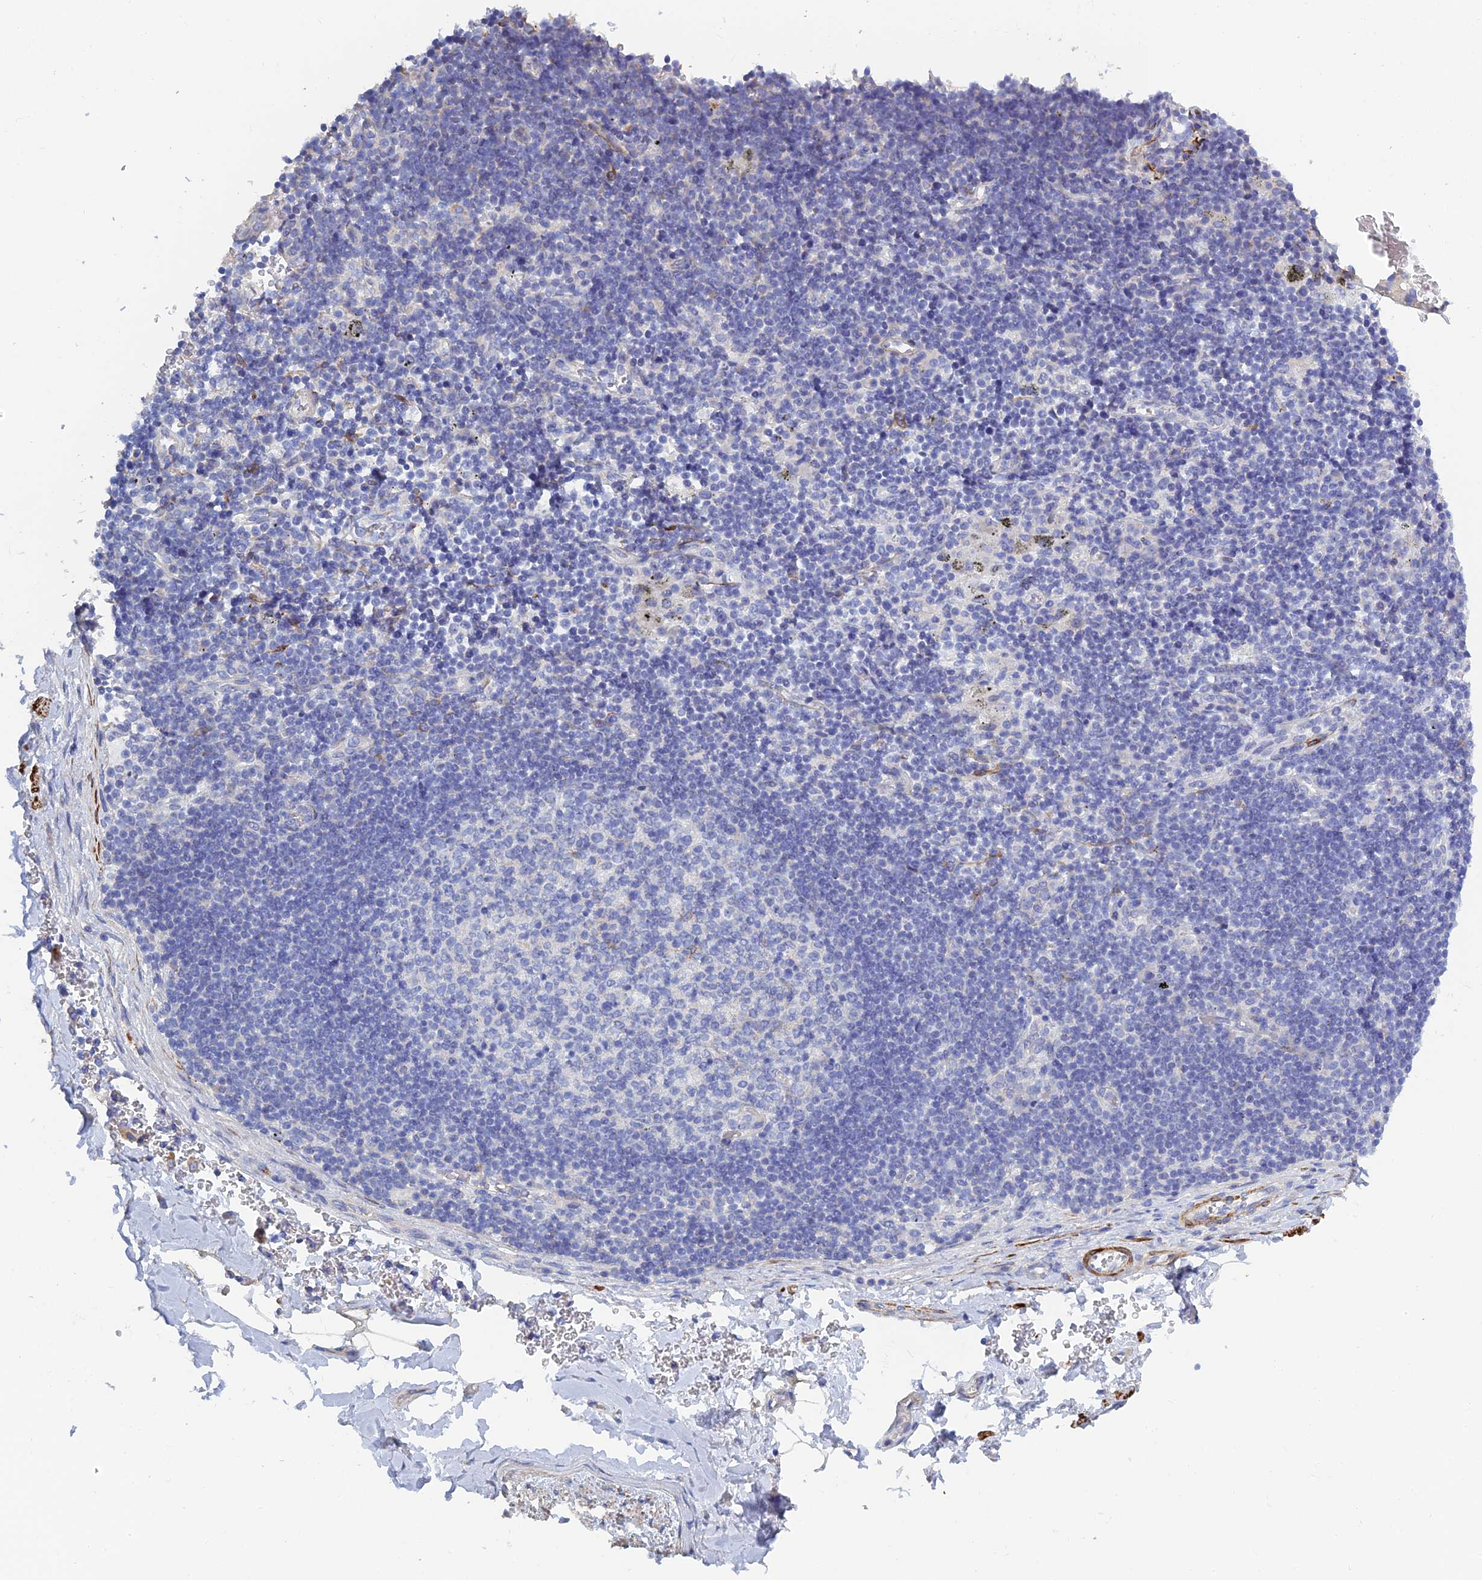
{"staining": {"intensity": "negative", "quantity": "none", "location": "none"}, "tissue": "adipose tissue", "cell_type": "Adipocytes", "image_type": "normal", "snomed": [{"axis": "morphology", "description": "Normal tissue, NOS"}, {"axis": "topography", "description": "Lymph node"}, {"axis": "topography", "description": "Cartilage tissue"}, {"axis": "topography", "description": "Bronchus"}], "caption": "DAB immunohistochemical staining of unremarkable human adipose tissue demonstrates no significant positivity in adipocytes. (DAB (3,3'-diaminobenzidine) immunohistochemistry (IHC) visualized using brightfield microscopy, high magnification).", "gene": "PCDHA8", "patient": {"sex": "male", "age": 63}}